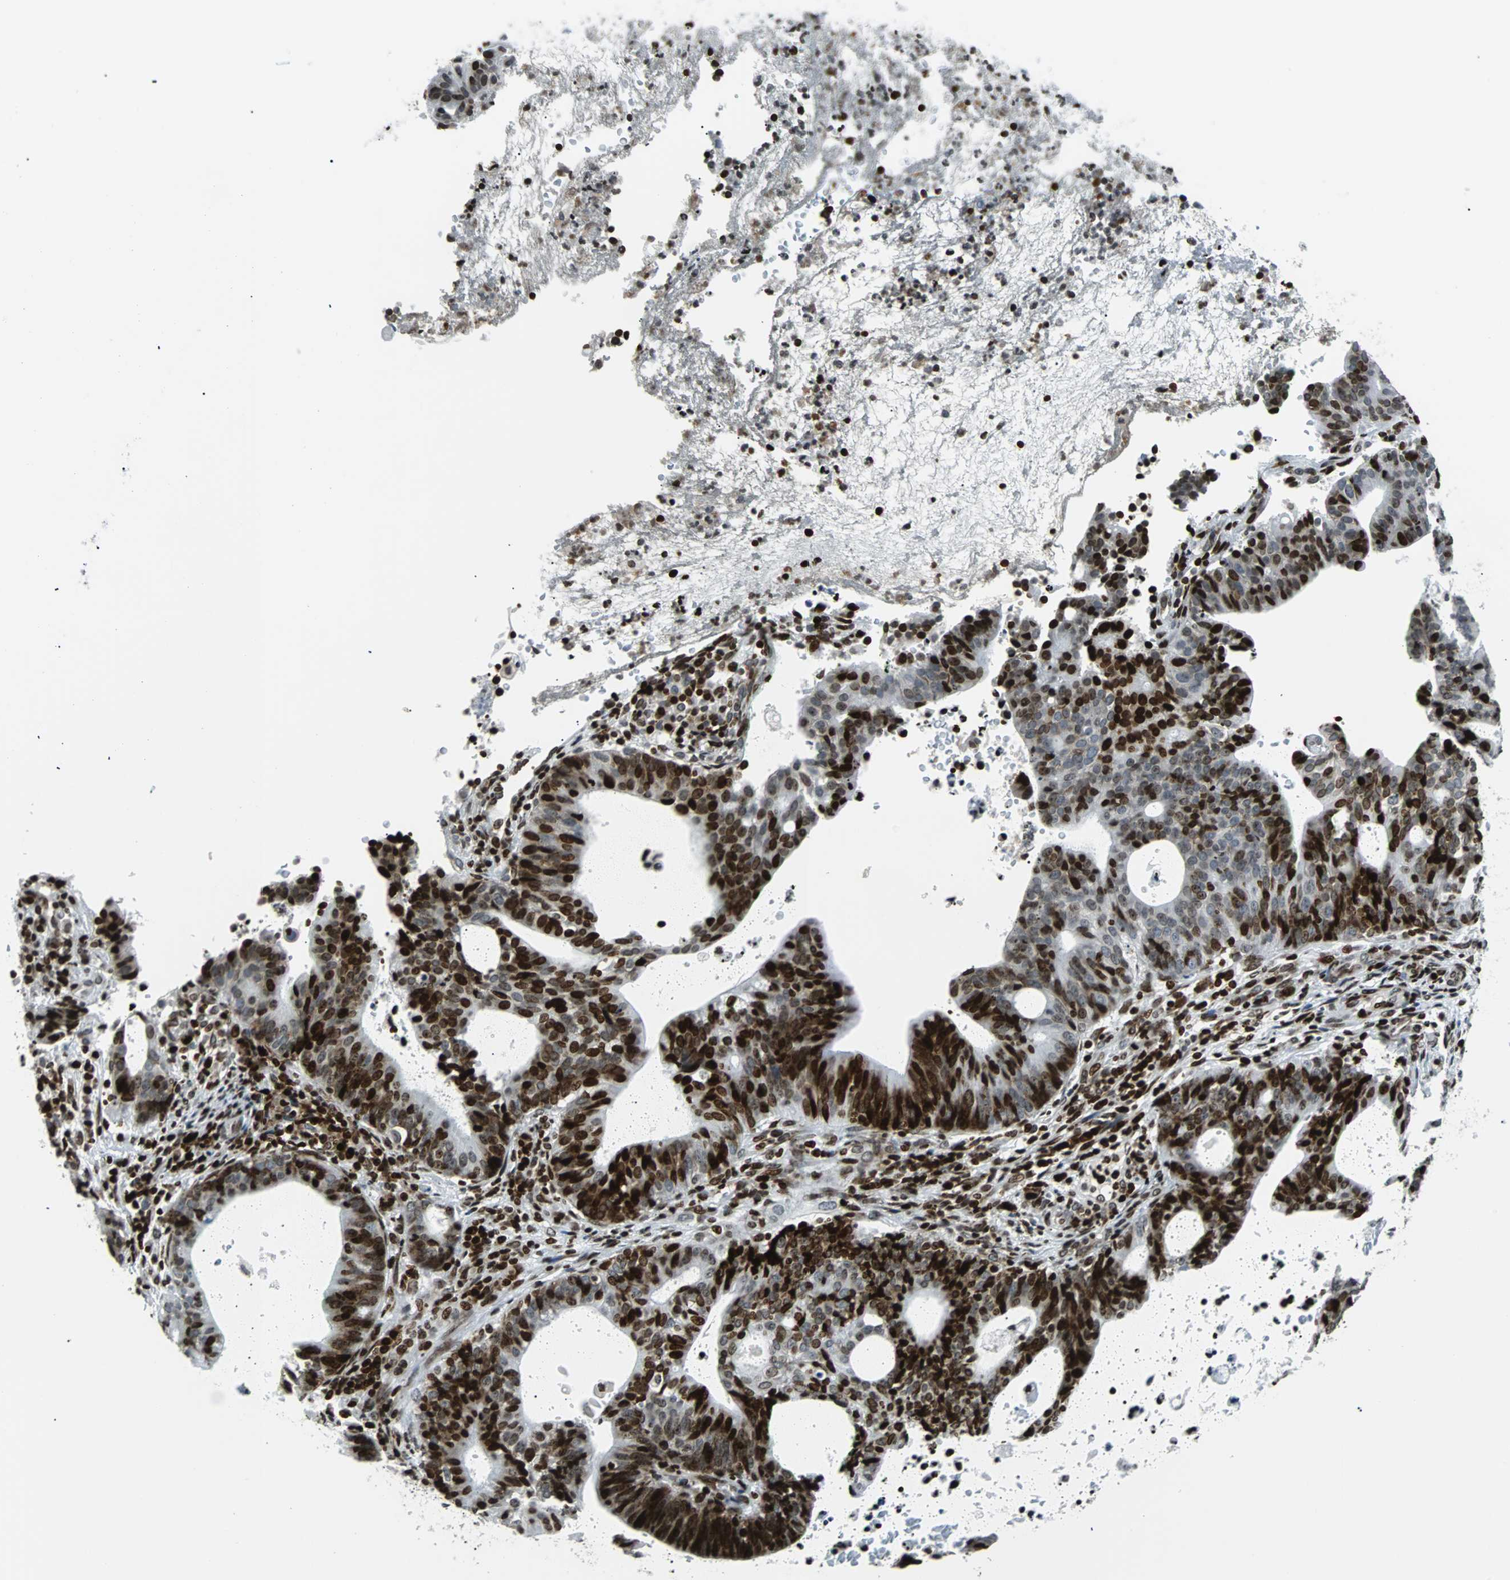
{"staining": {"intensity": "strong", "quantity": ">75%", "location": "nuclear"}, "tissue": "endometrial cancer", "cell_type": "Tumor cells", "image_type": "cancer", "snomed": [{"axis": "morphology", "description": "Adenocarcinoma, NOS"}, {"axis": "topography", "description": "Uterus"}], "caption": "Human endometrial cancer stained with a protein marker shows strong staining in tumor cells.", "gene": "ZNF131", "patient": {"sex": "female", "age": 83}}